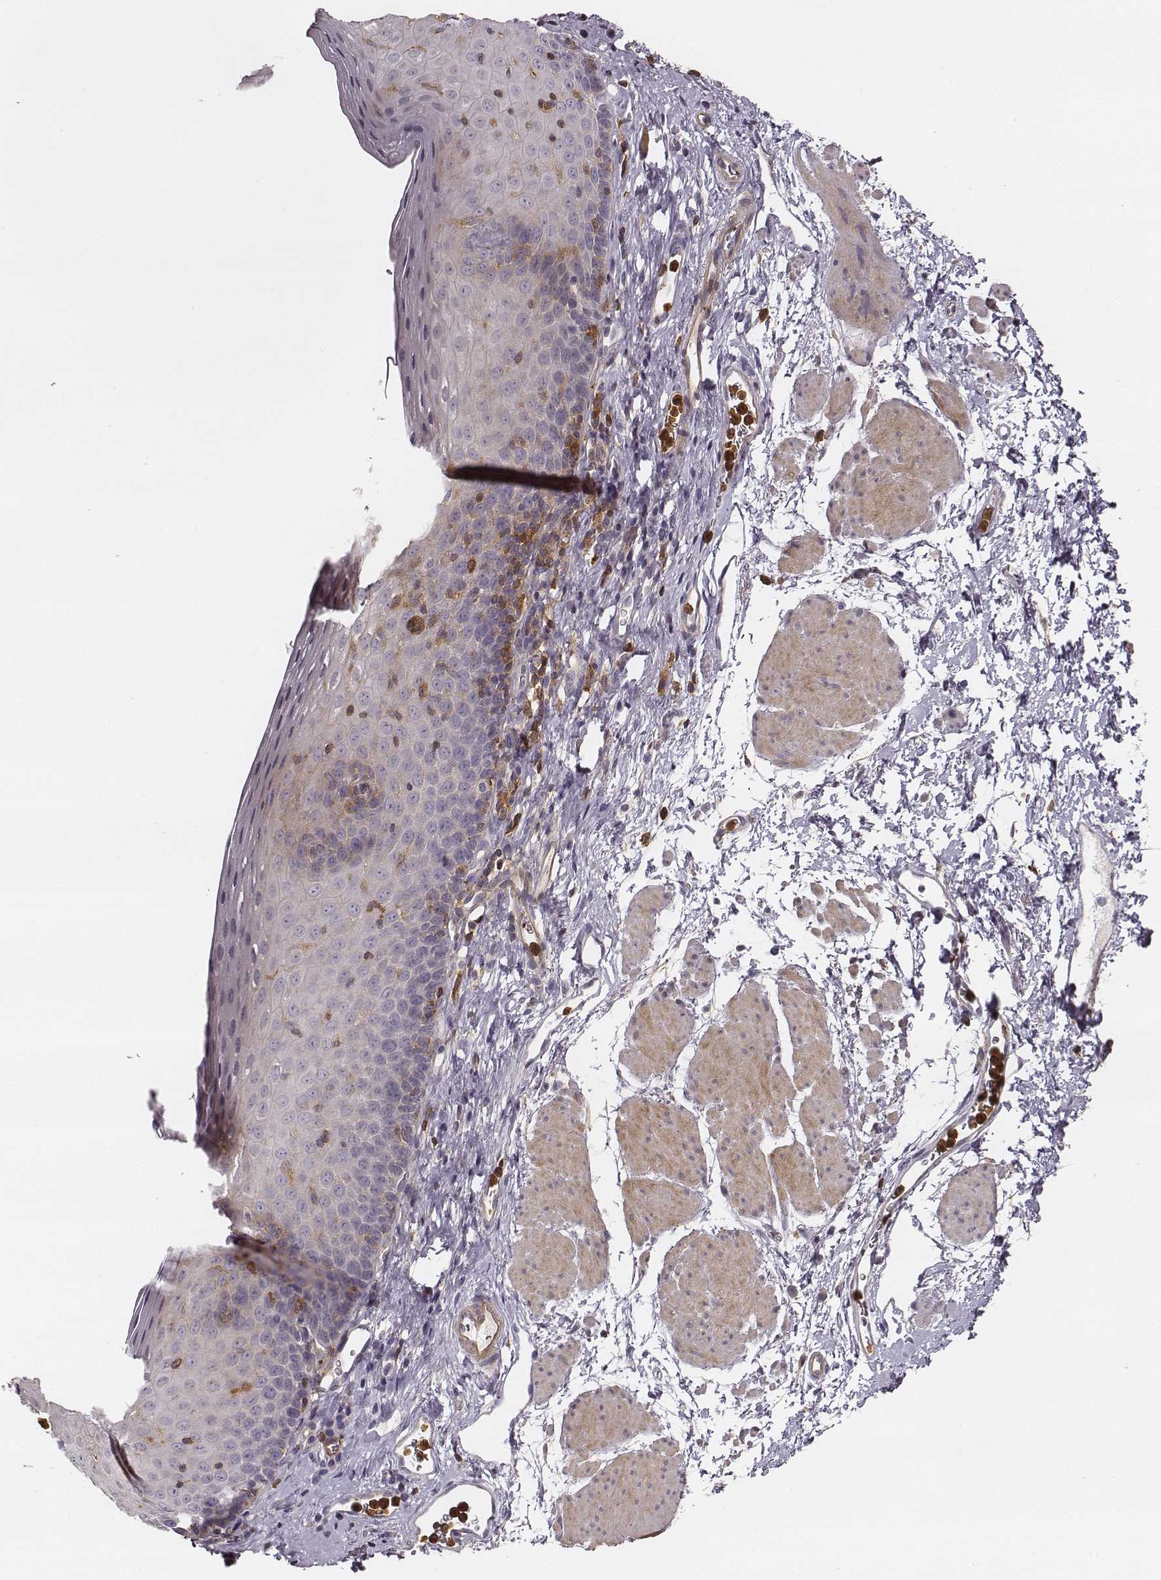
{"staining": {"intensity": "negative", "quantity": "none", "location": "none"}, "tissue": "esophagus", "cell_type": "Squamous epithelial cells", "image_type": "normal", "snomed": [{"axis": "morphology", "description": "Normal tissue, NOS"}, {"axis": "topography", "description": "Esophagus"}], "caption": "Human esophagus stained for a protein using IHC exhibits no positivity in squamous epithelial cells.", "gene": "ZYX", "patient": {"sex": "female", "age": 64}}